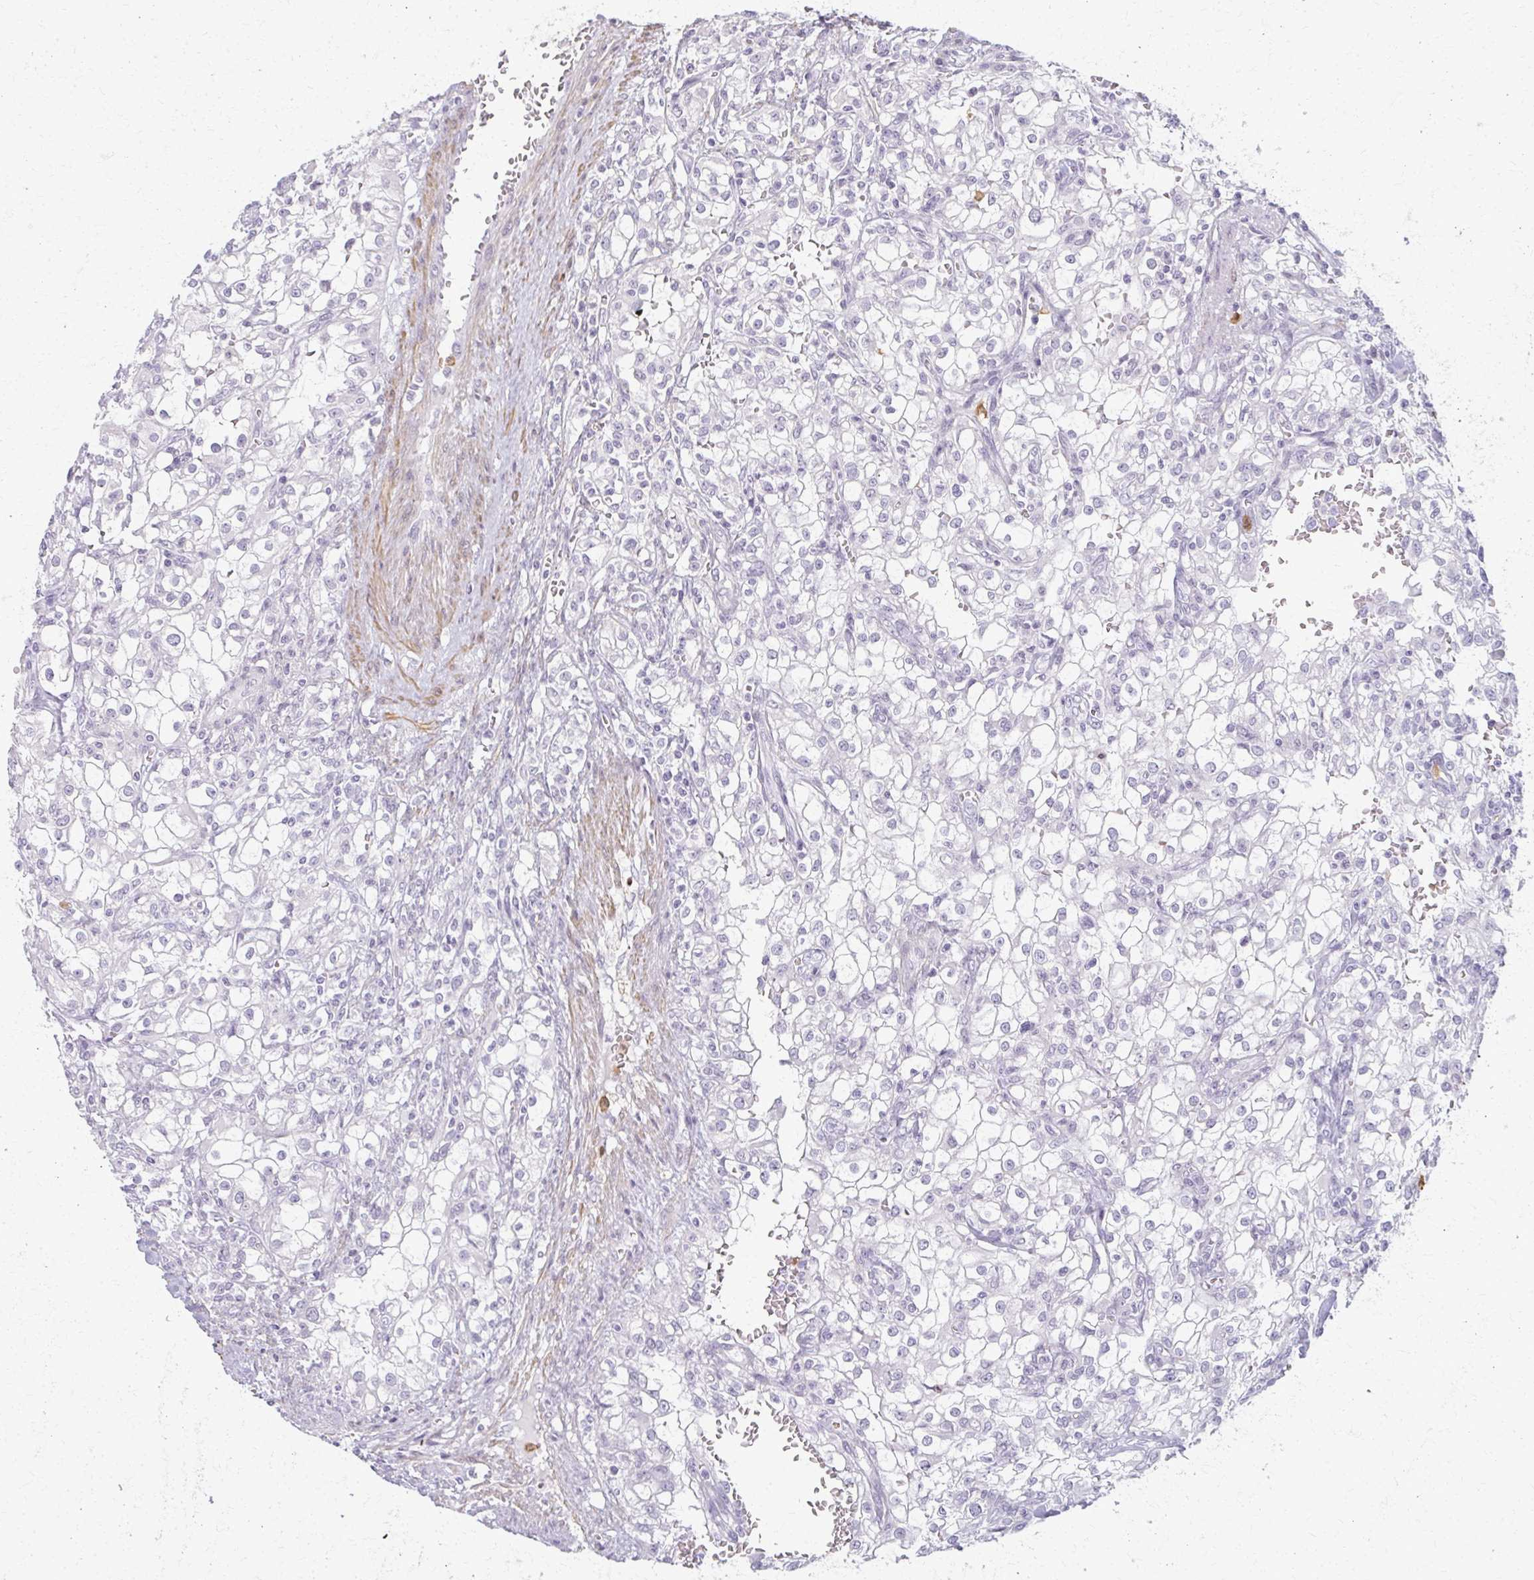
{"staining": {"intensity": "negative", "quantity": "none", "location": "none"}, "tissue": "renal cancer", "cell_type": "Tumor cells", "image_type": "cancer", "snomed": [{"axis": "morphology", "description": "Adenocarcinoma, NOS"}, {"axis": "topography", "description": "Kidney"}], "caption": "Immunohistochemical staining of adenocarcinoma (renal) exhibits no significant positivity in tumor cells.", "gene": "CA3", "patient": {"sex": "female", "age": 74}}